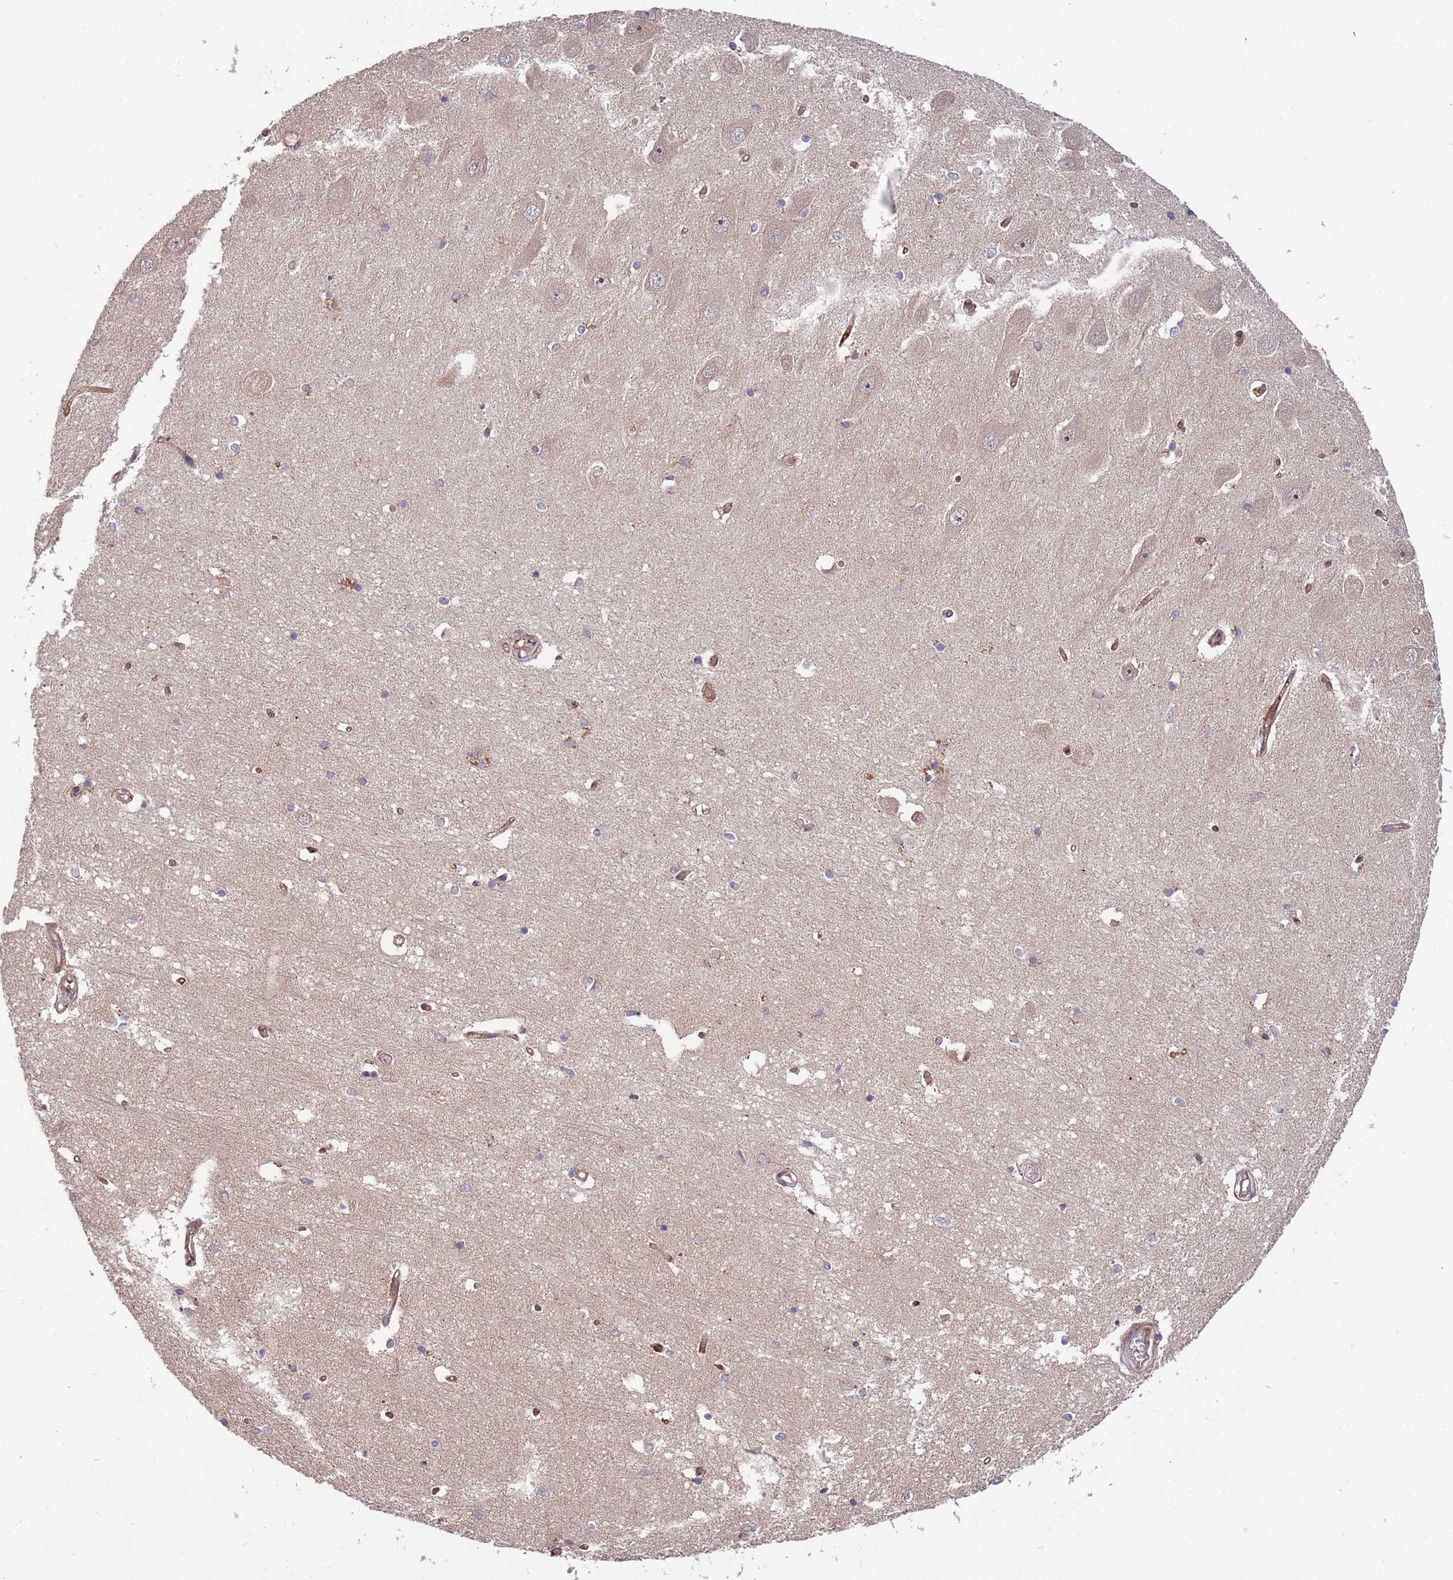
{"staining": {"intensity": "negative", "quantity": "none", "location": "none"}, "tissue": "hippocampus", "cell_type": "Glial cells", "image_type": "normal", "snomed": [{"axis": "morphology", "description": "Normal tissue, NOS"}, {"axis": "topography", "description": "Hippocampus"}], "caption": "Glial cells show no significant protein positivity in benign hippocampus. Nuclei are stained in blue.", "gene": "NT5DC4", "patient": {"sex": "male", "age": 45}}